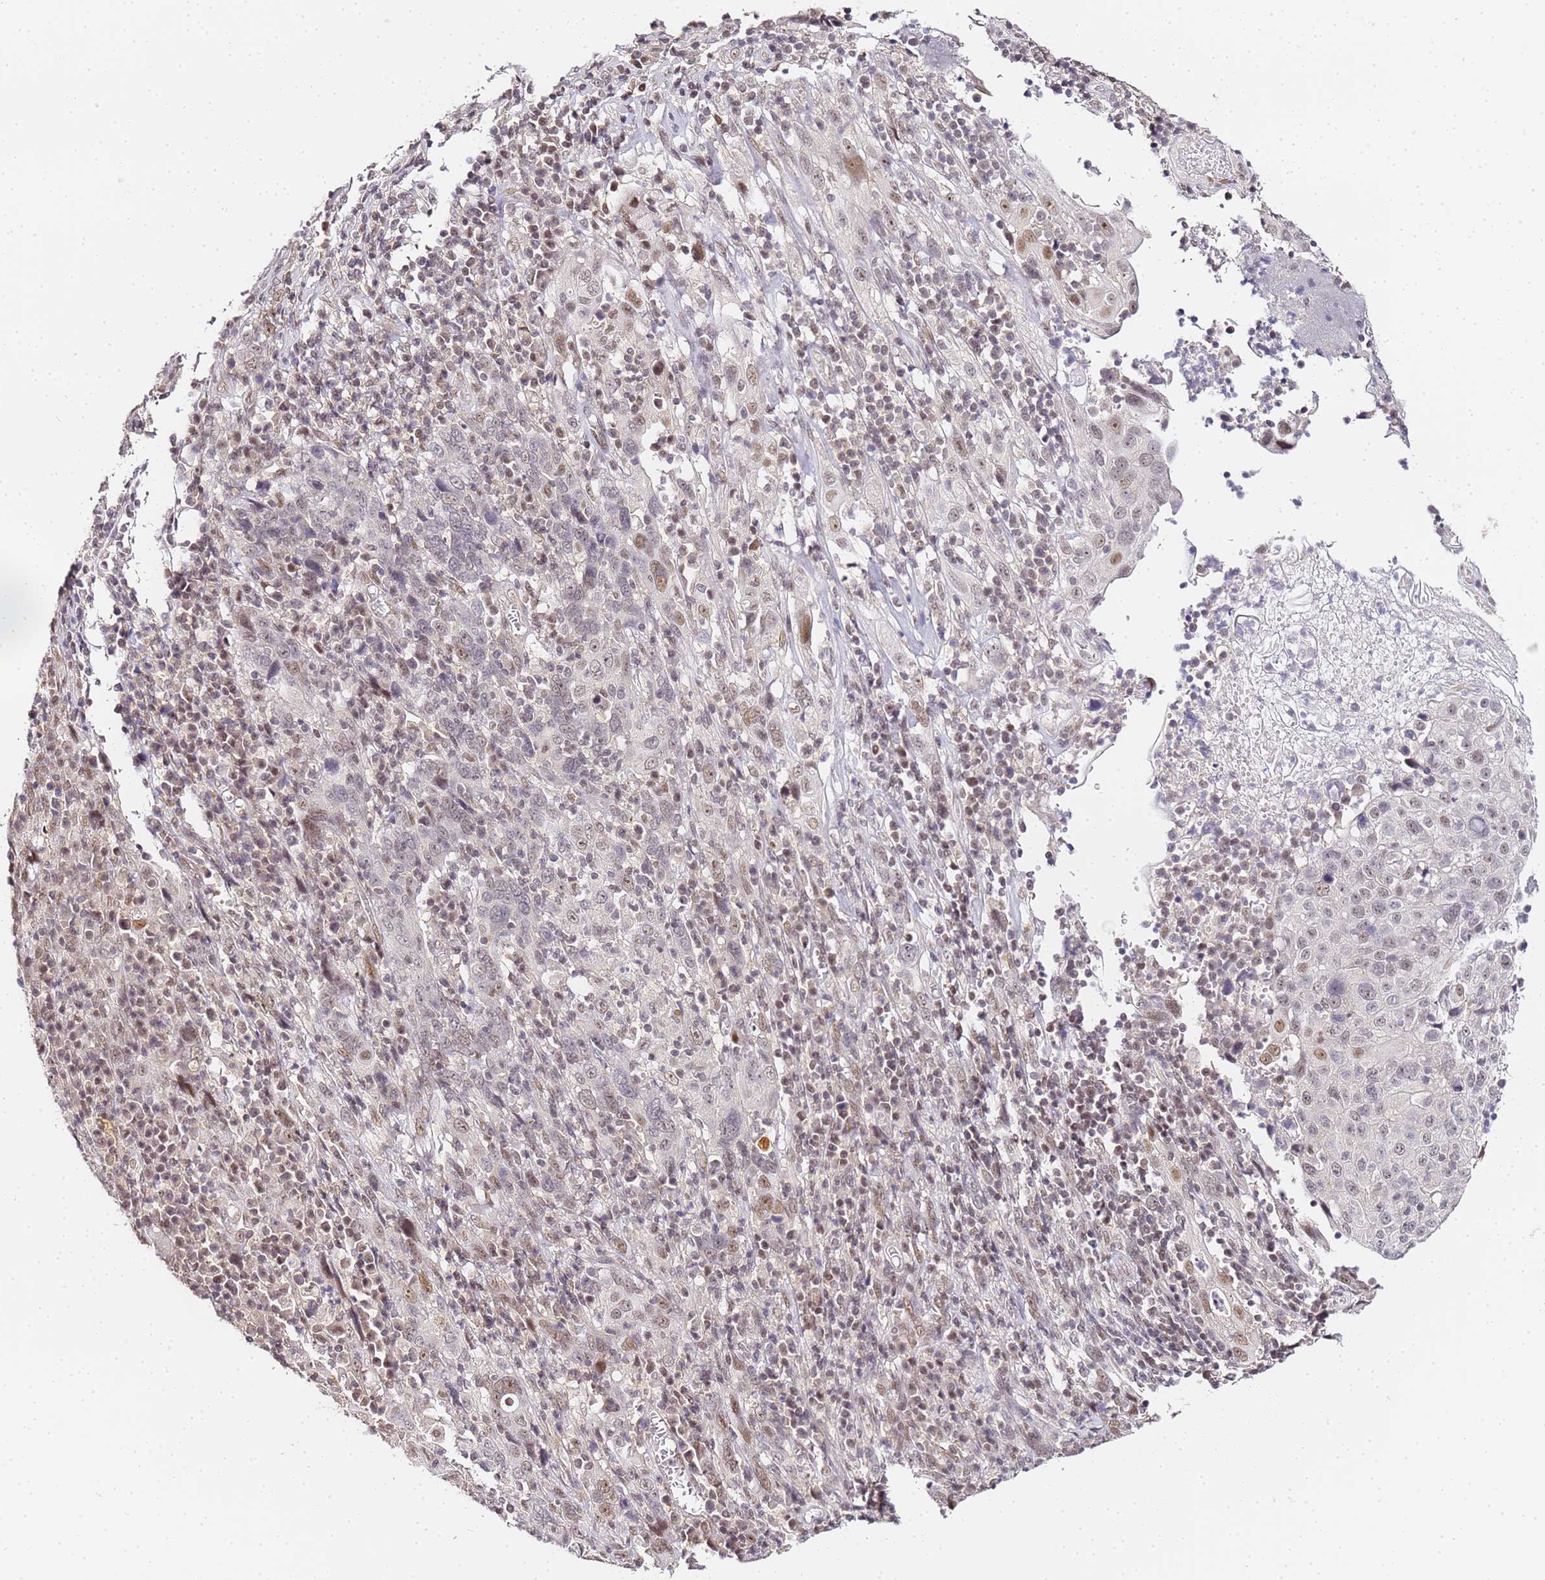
{"staining": {"intensity": "weak", "quantity": "<25%", "location": "nuclear"}, "tissue": "cervical cancer", "cell_type": "Tumor cells", "image_type": "cancer", "snomed": [{"axis": "morphology", "description": "Squamous cell carcinoma, NOS"}, {"axis": "topography", "description": "Cervix"}], "caption": "The photomicrograph displays no staining of tumor cells in cervical cancer (squamous cell carcinoma).", "gene": "LSM3", "patient": {"sex": "female", "age": 46}}